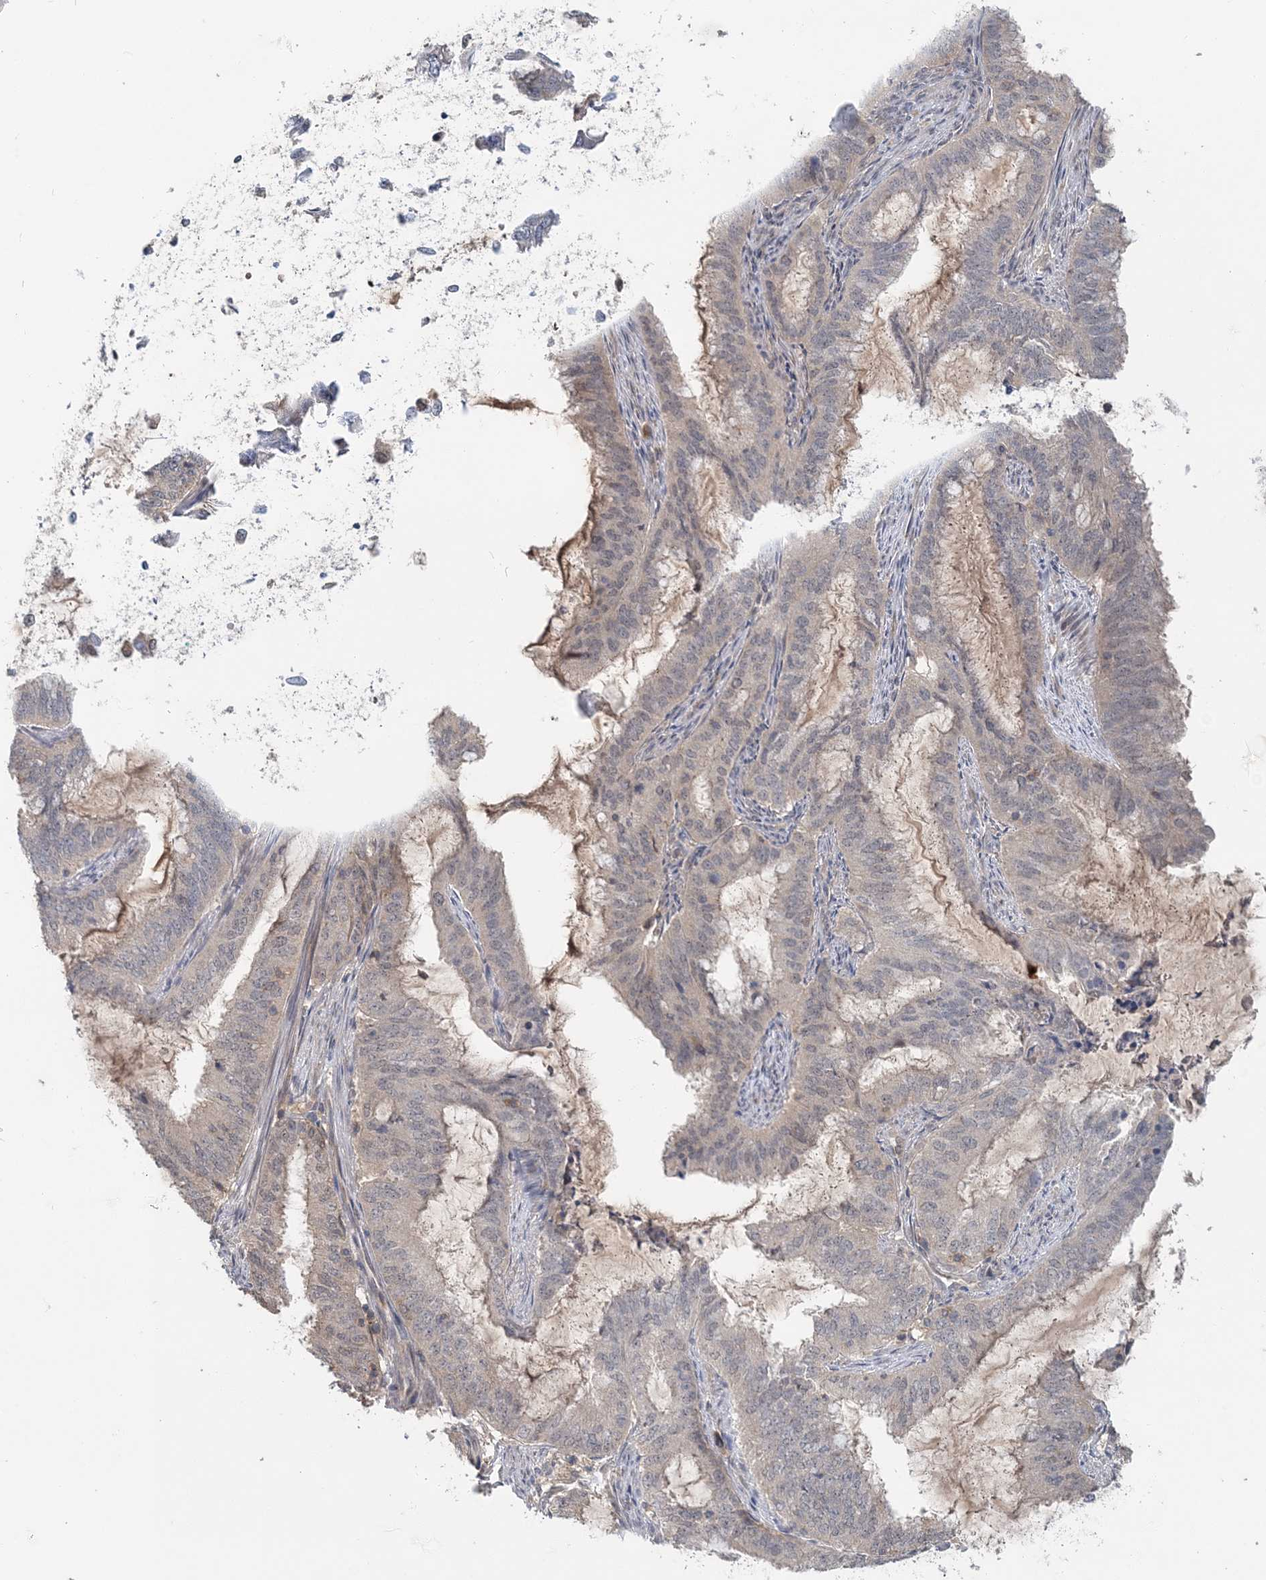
{"staining": {"intensity": "negative", "quantity": "none", "location": "none"}, "tissue": "endometrial cancer", "cell_type": "Tumor cells", "image_type": "cancer", "snomed": [{"axis": "morphology", "description": "Adenocarcinoma, NOS"}, {"axis": "topography", "description": "Endometrium"}], "caption": "A high-resolution image shows immunohistochemistry staining of endometrial cancer (adenocarcinoma), which displays no significant staining in tumor cells. (Stains: DAB IHC with hematoxylin counter stain, Microscopy: brightfield microscopy at high magnification).", "gene": "RNF25", "patient": {"sex": "female", "age": 51}}